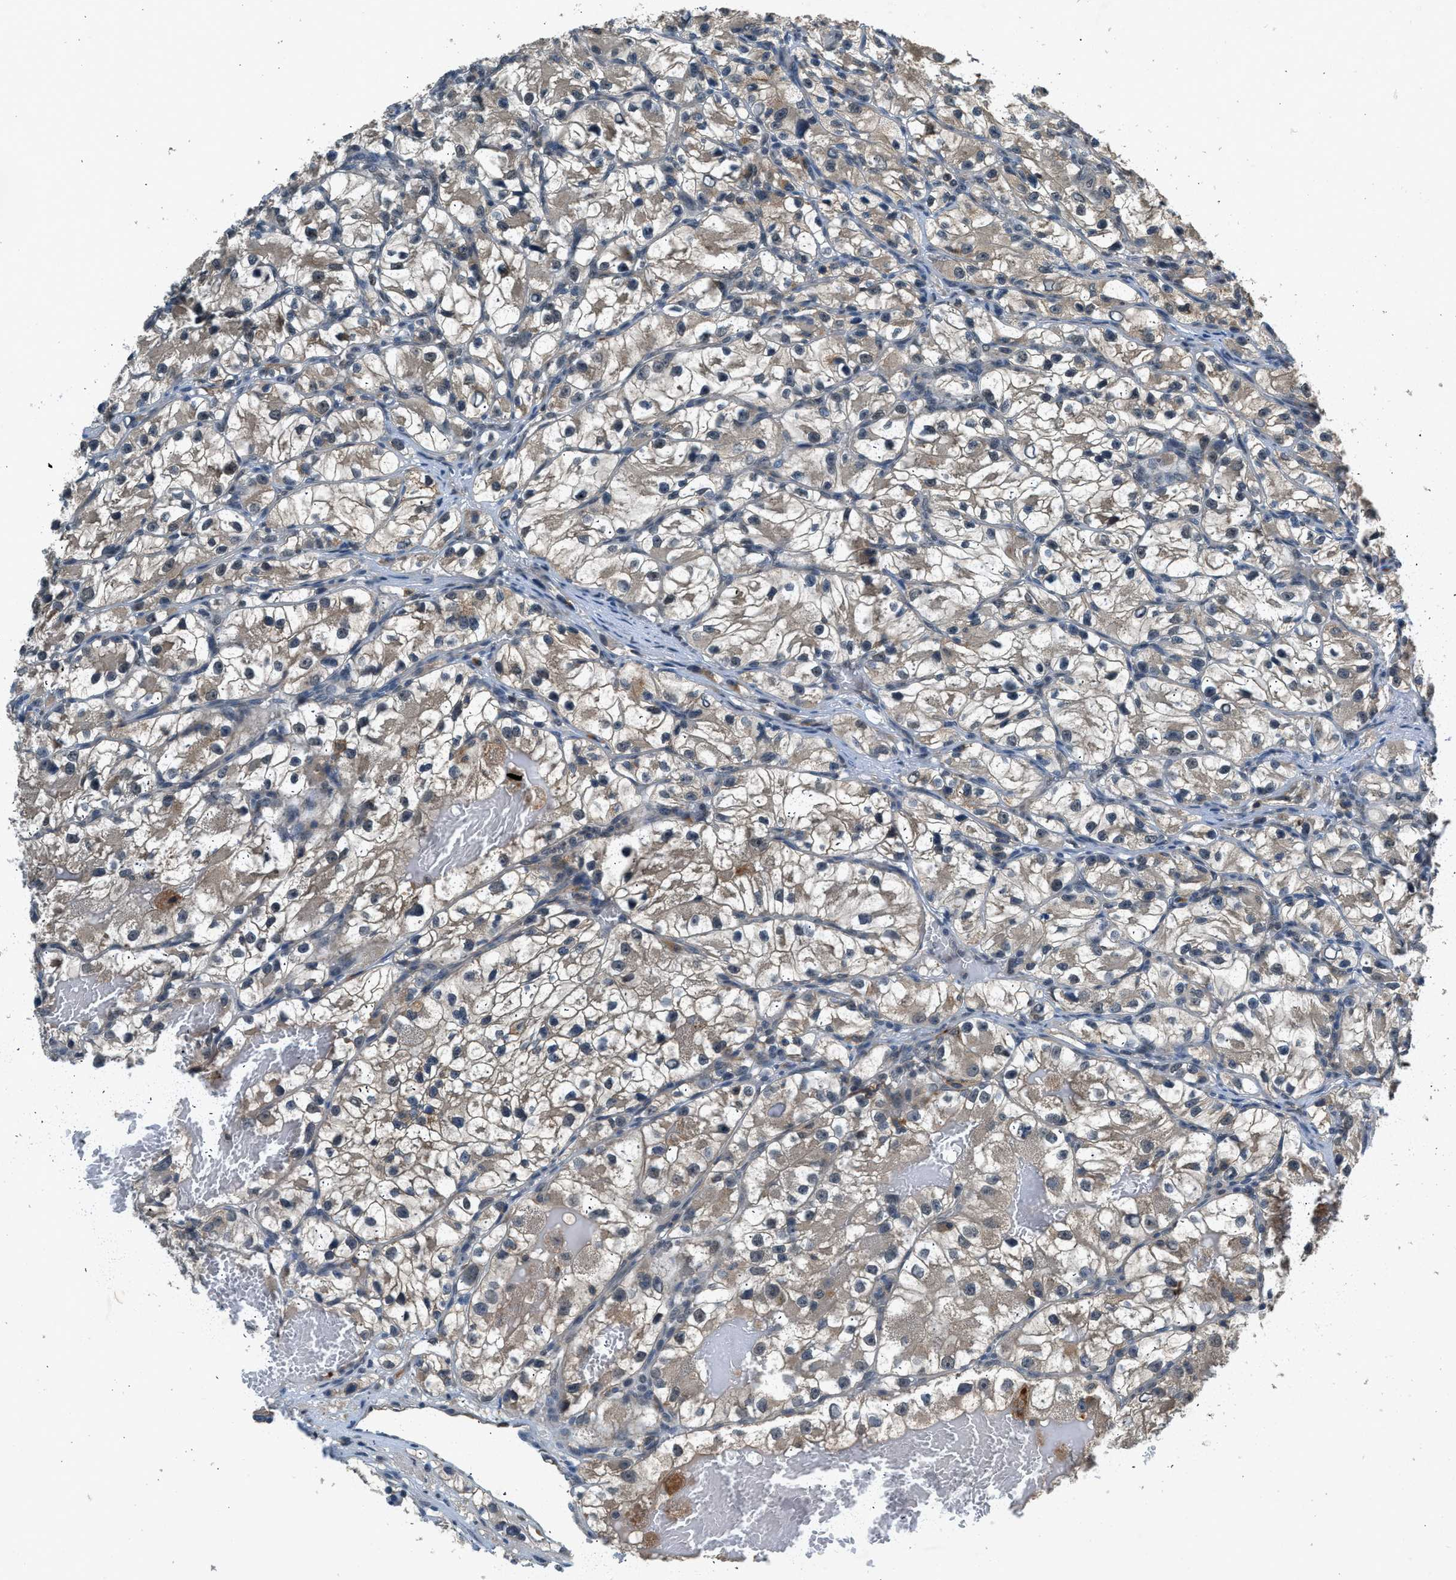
{"staining": {"intensity": "weak", "quantity": ">75%", "location": "cytoplasmic/membranous"}, "tissue": "renal cancer", "cell_type": "Tumor cells", "image_type": "cancer", "snomed": [{"axis": "morphology", "description": "Adenocarcinoma, NOS"}, {"axis": "topography", "description": "Kidney"}], "caption": "The image displays a brown stain indicating the presence of a protein in the cytoplasmic/membranous of tumor cells in adenocarcinoma (renal).", "gene": "SLC15A4", "patient": {"sex": "female", "age": 57}}